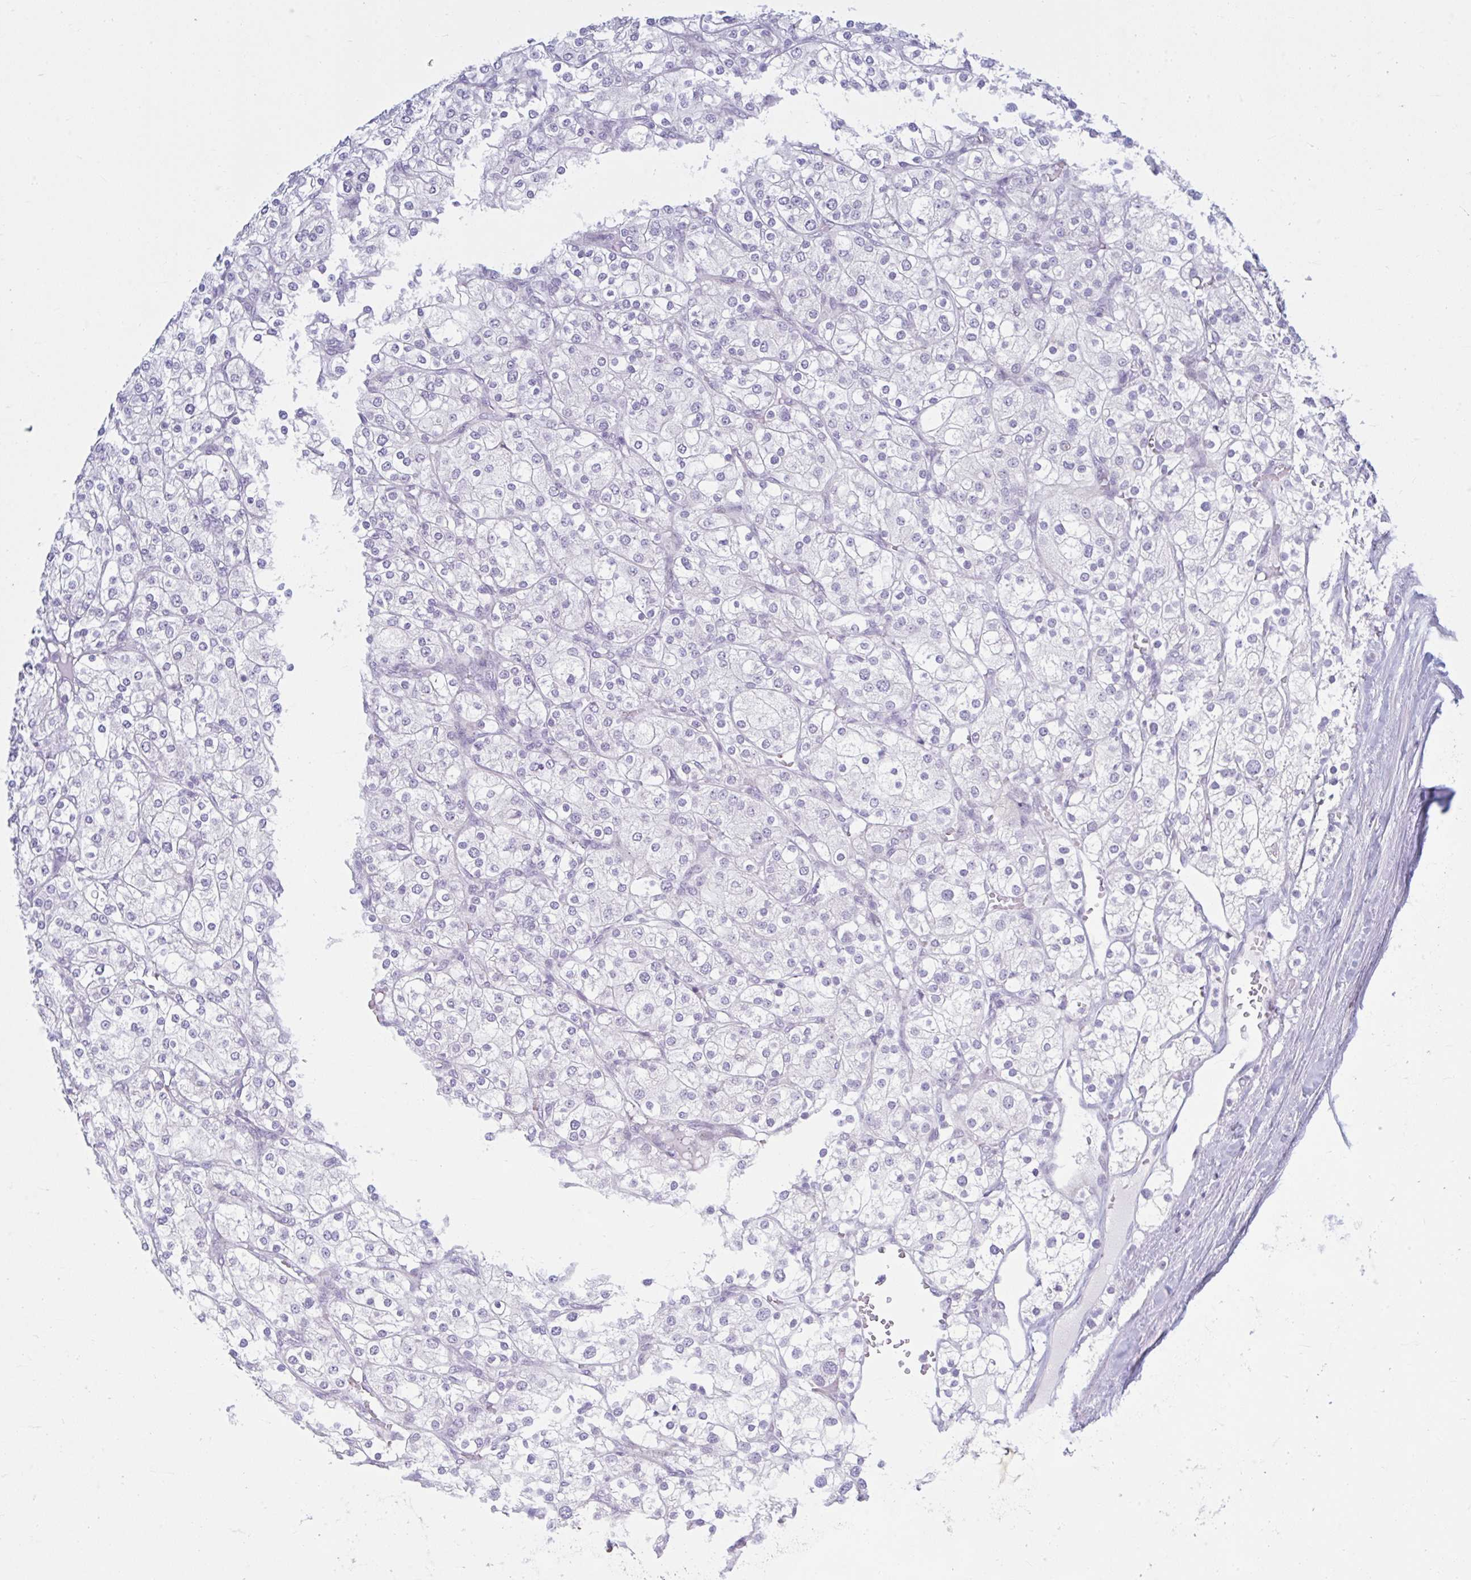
{"staining": {"intensity": "negative", "quantity": "none", "location": "none"}, "tissue": "renal cancer", "cell_type": "Tumor cells", "image_type": "cancer", "snomed": [{"axis": "morphology", "description": "Adenocarcinoma, NOS"}, {"axis": "topography", "description": "Kidney"}], "caption": "There is no significant positivity in tumor cells of renal cancer (adenocarcinoma). (DAB immunohistochemistry (IHC), high magnification).", "gene": "FAM153A", "patient": {"sex": "male", "age": 80}}